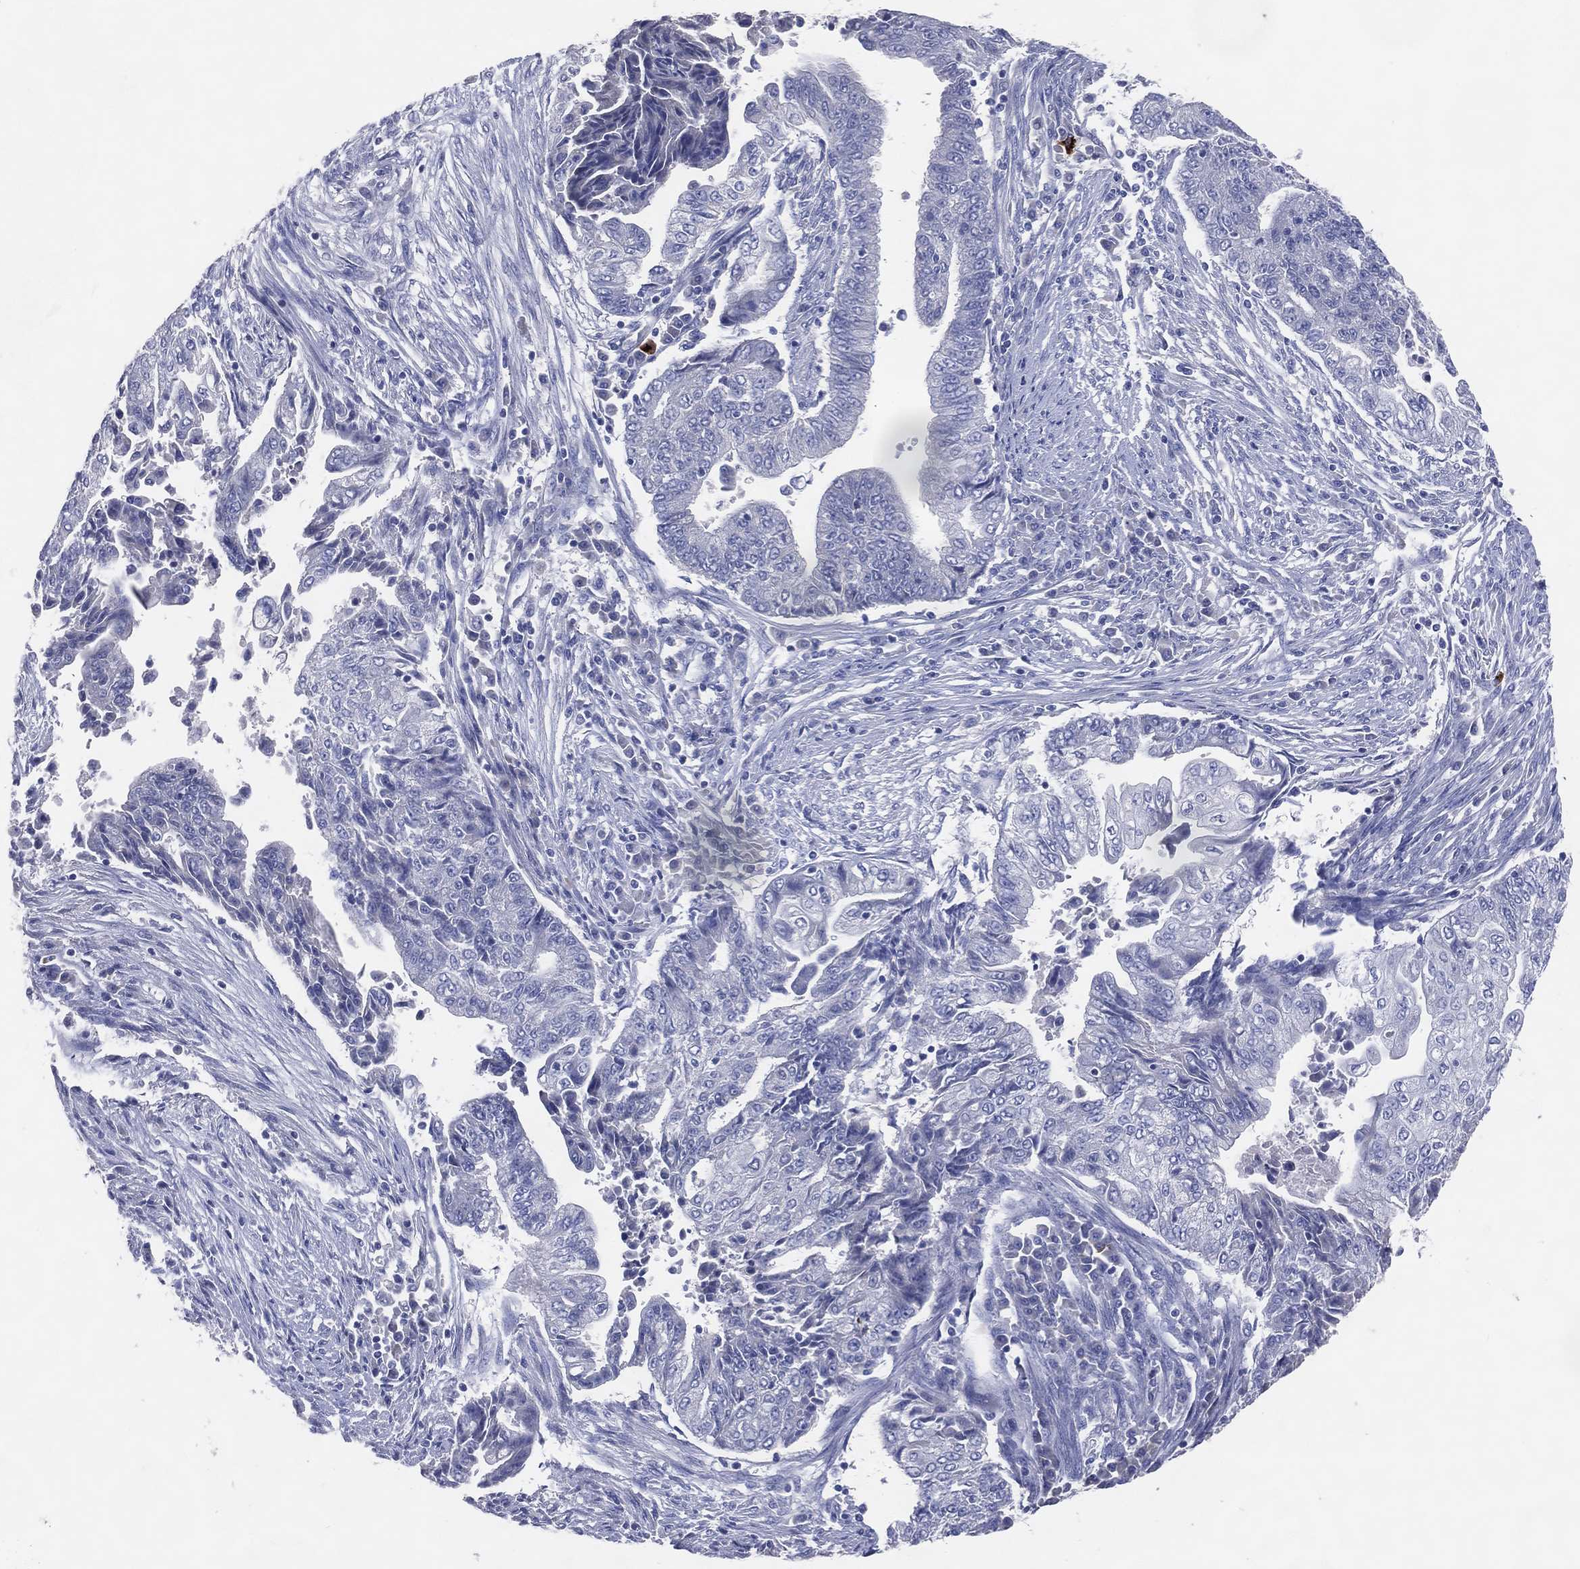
{"staining": {"intensity": "negative", "quantity": "none", "location": "none"}, "tissue": "endometrial cancer", "cell_type": "Tumor cells", "image_type": "cancer", "snomed": [{"axis": "morphology", "description": "Adenocarcinoma, NOS"}, {"axis": "topography", "description": "Uterus"}, {"axis": "topography", "description": "Endometrium"}], "caption": "Human endometrial cancer (adenocarcinoma) stained for a protein using IHC shows no staining in tumor cells.", "gene": "DNAH6", "patient": {"sex": "female", "age": 54}}